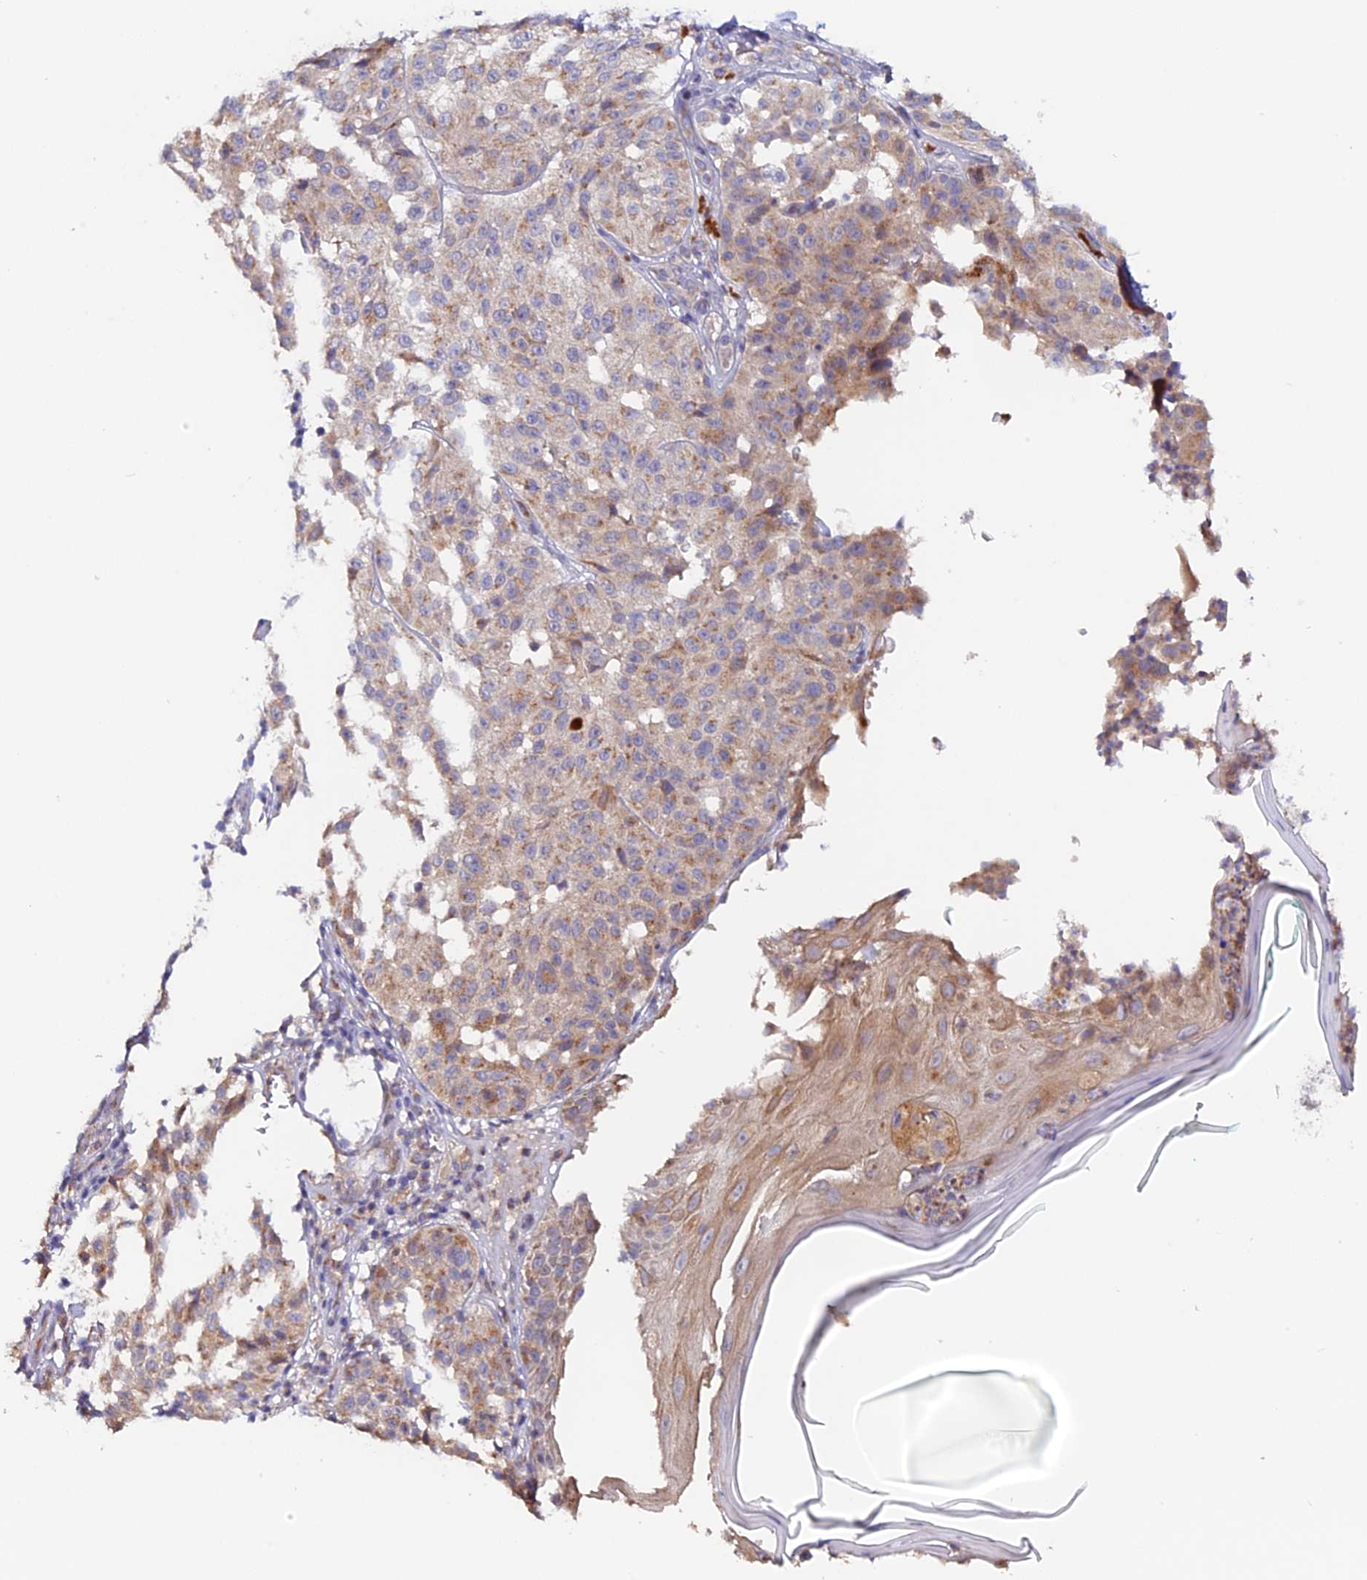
{"staining": {"intensity": "weak", "quantity": ">75%", "location": "cytoplasmic/membranous"}, "tissue": "melanoma", "cell_type": "Tumor cells", "image_type": "cancer", "snomed": [{"axis": "morphology", "description": "Malignant melanoma, NOS"}, {"axis": "topography", "description": "Skin"}], "caption": "IHC histopathology image of neoplastic tissue: malignant melanoma stained using immunohistochemistry (IHC) reveals low levels of weak protein expression localized specifically in the cytoplasmic/membranous of tumor cells, appearing as a cytoplasmic/membranous brown color.", "gene": "TANGO6", "patient": {"sex": "female", "age": 46}}